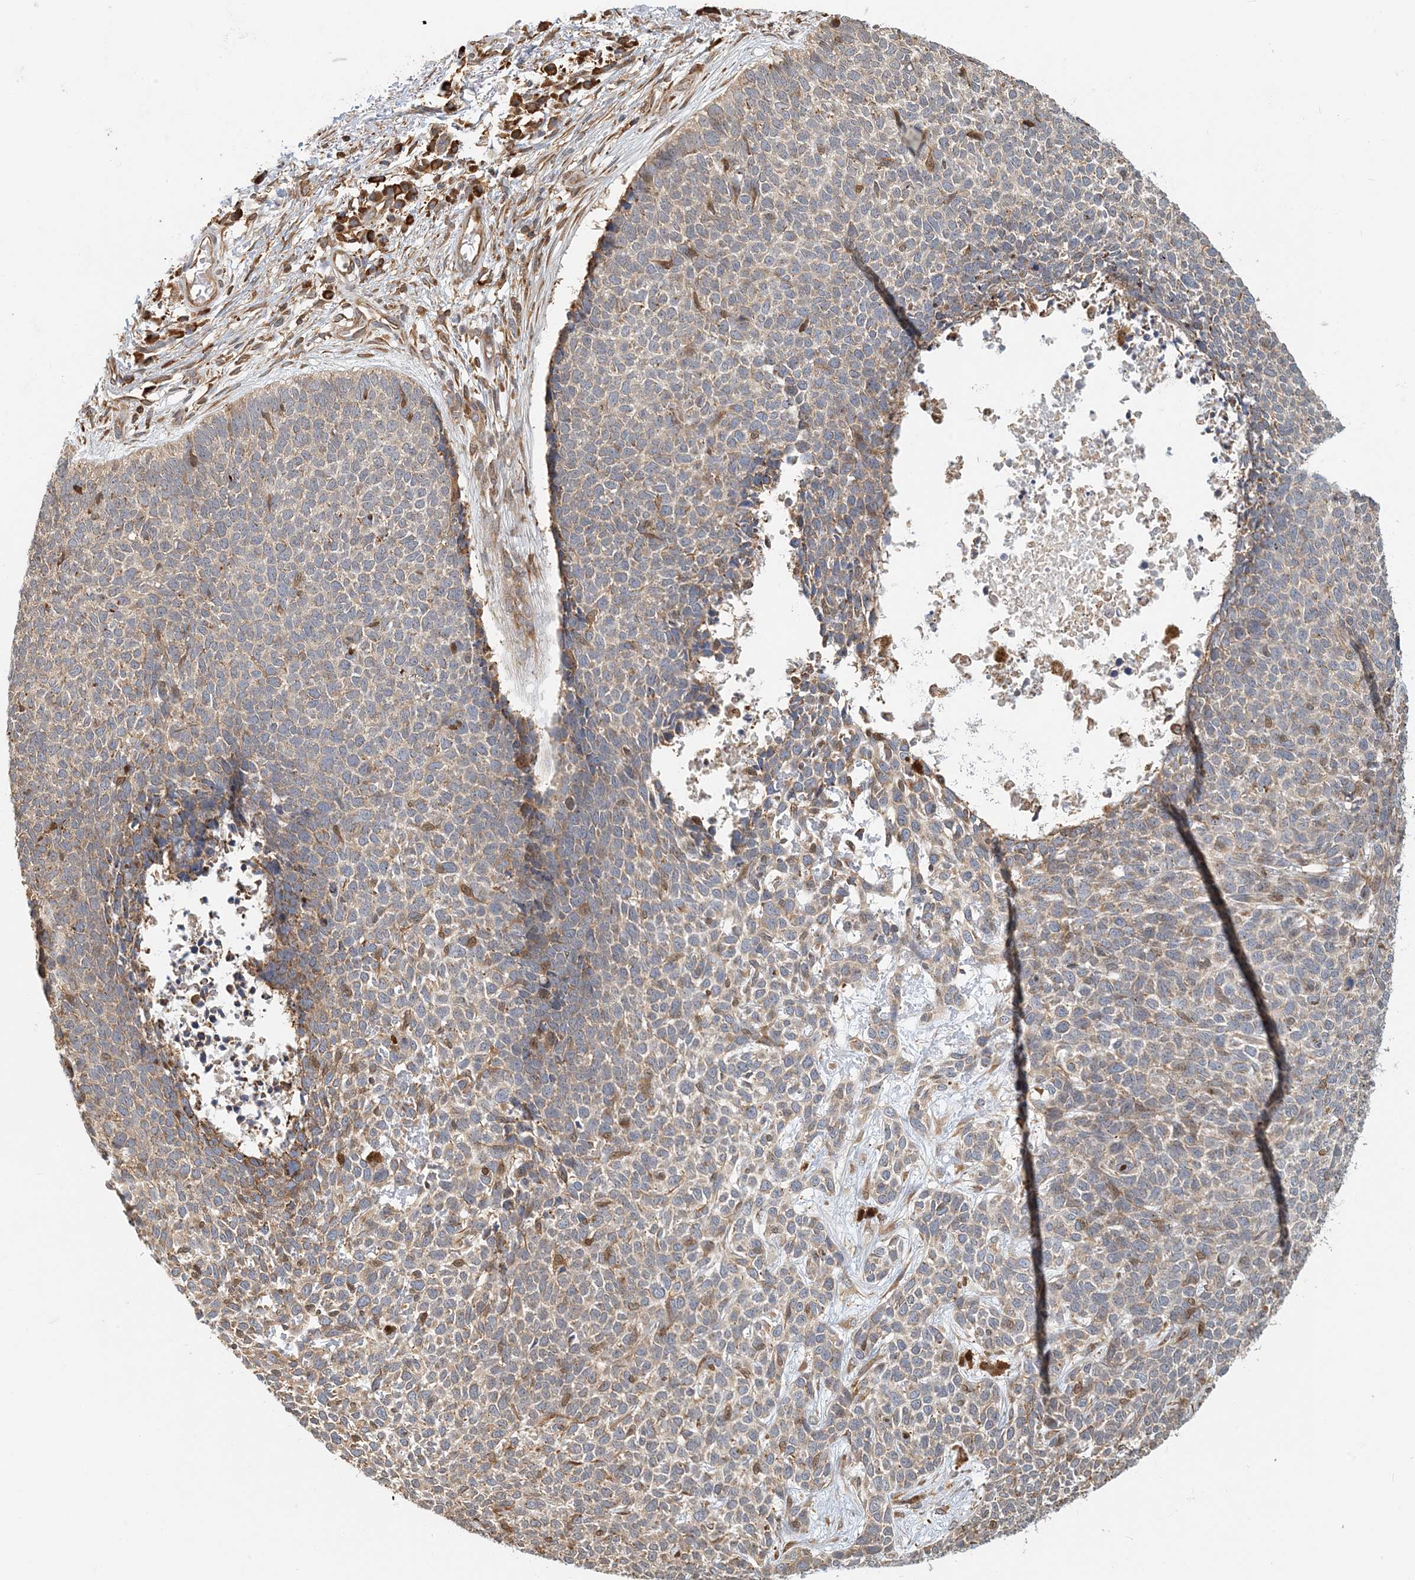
{"staining": {"intensity": "moderate", "quantity": "<25%", "location": "cytoplasmic/membranous"}, "tissue": "skin cancer", "cell_type": "Tumor cells", "image_type": "cancer", "snomed": [{"axis": "morphology", "description": "Basal cell carcinoma"}, {"axis": "topography", "description": "Skin"}], "caption": "Immunohistochemical staining of human skin cancer shows low levels of moderate cytoplasmic/membranous positivity in approximately <25% of tumor cells. (DAB IHC with brightfield microscopy, high magnification).", "gene": "HNMT", "patient": {"sex": "female", "age": 84}}